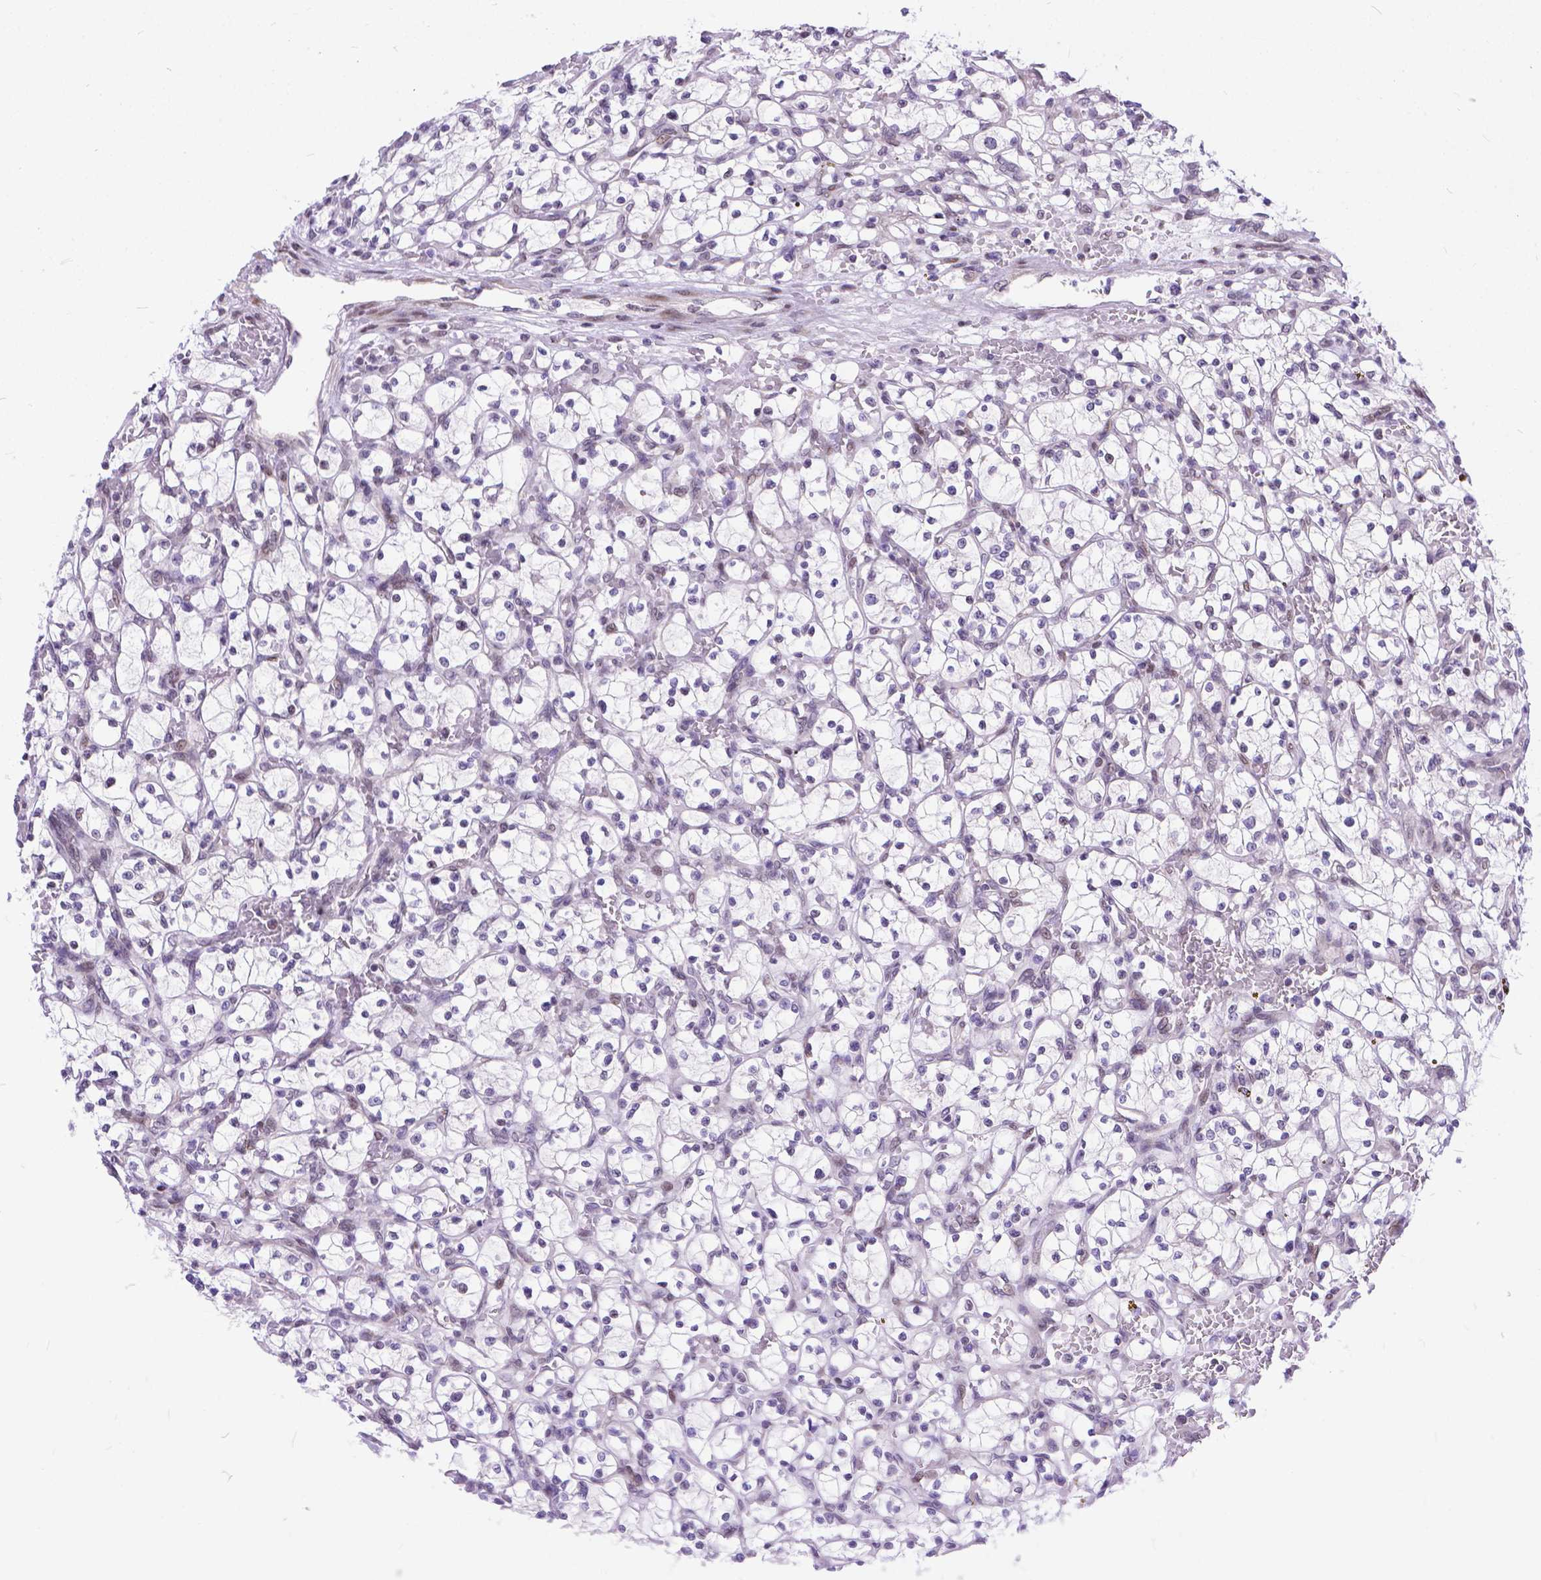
{"staining": {"intensity": "weak", "quantity": "<25%", "location": "nuclear"}, "tissue": "renal cancer", "cell_type": "Tumor cells", "image_type": "cancer", "snomed": [{"axis": "morphology", "description": "Adenocarcinoma, NOS"}, {"axis": "topography", "description": "Kidney"}], "caption": "Immunohistochemical staining of renal adenocarcinoma demonstrates no significant staining in tumor cells.", "gene": "FAM124B", "patient": {"sex": "female", "age": 64}}